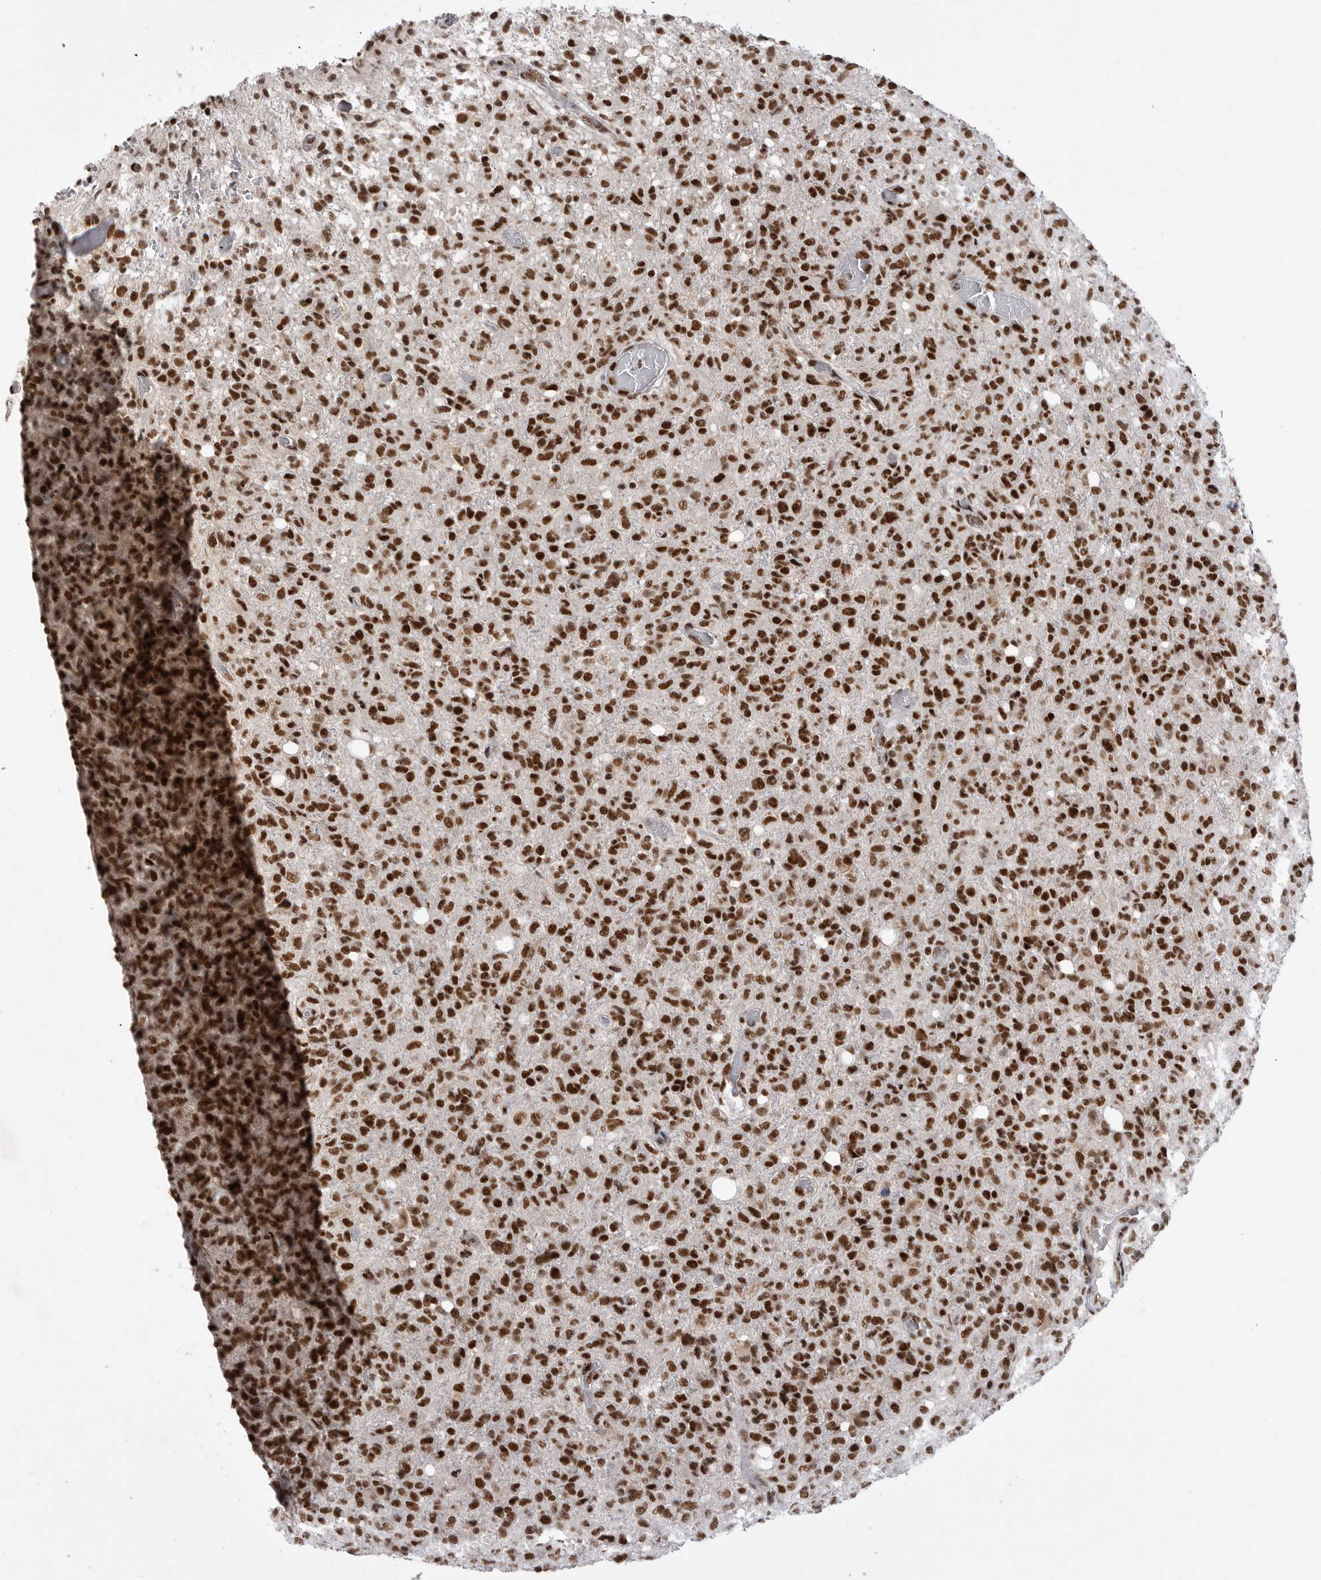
{"staining": {"intensity": "strong", "quantity": ">75%", "location": "nuclear"}, "tissue": "glioma", "cell_type": "Tumor cells", "image_type": "cancer", "snomed": [{"axis": "morphology", "description": "Glioma, malignant, High grade"}, {"axis": "topography", "description": "Brain"}], "caption": "Protein expression by immunohistochemistry exhibits strong nuclear expression in approximately >75% of tumor cells in glioma.", "gene": "PPP1R8", "patient": {"sex": "female", "age": 57}}